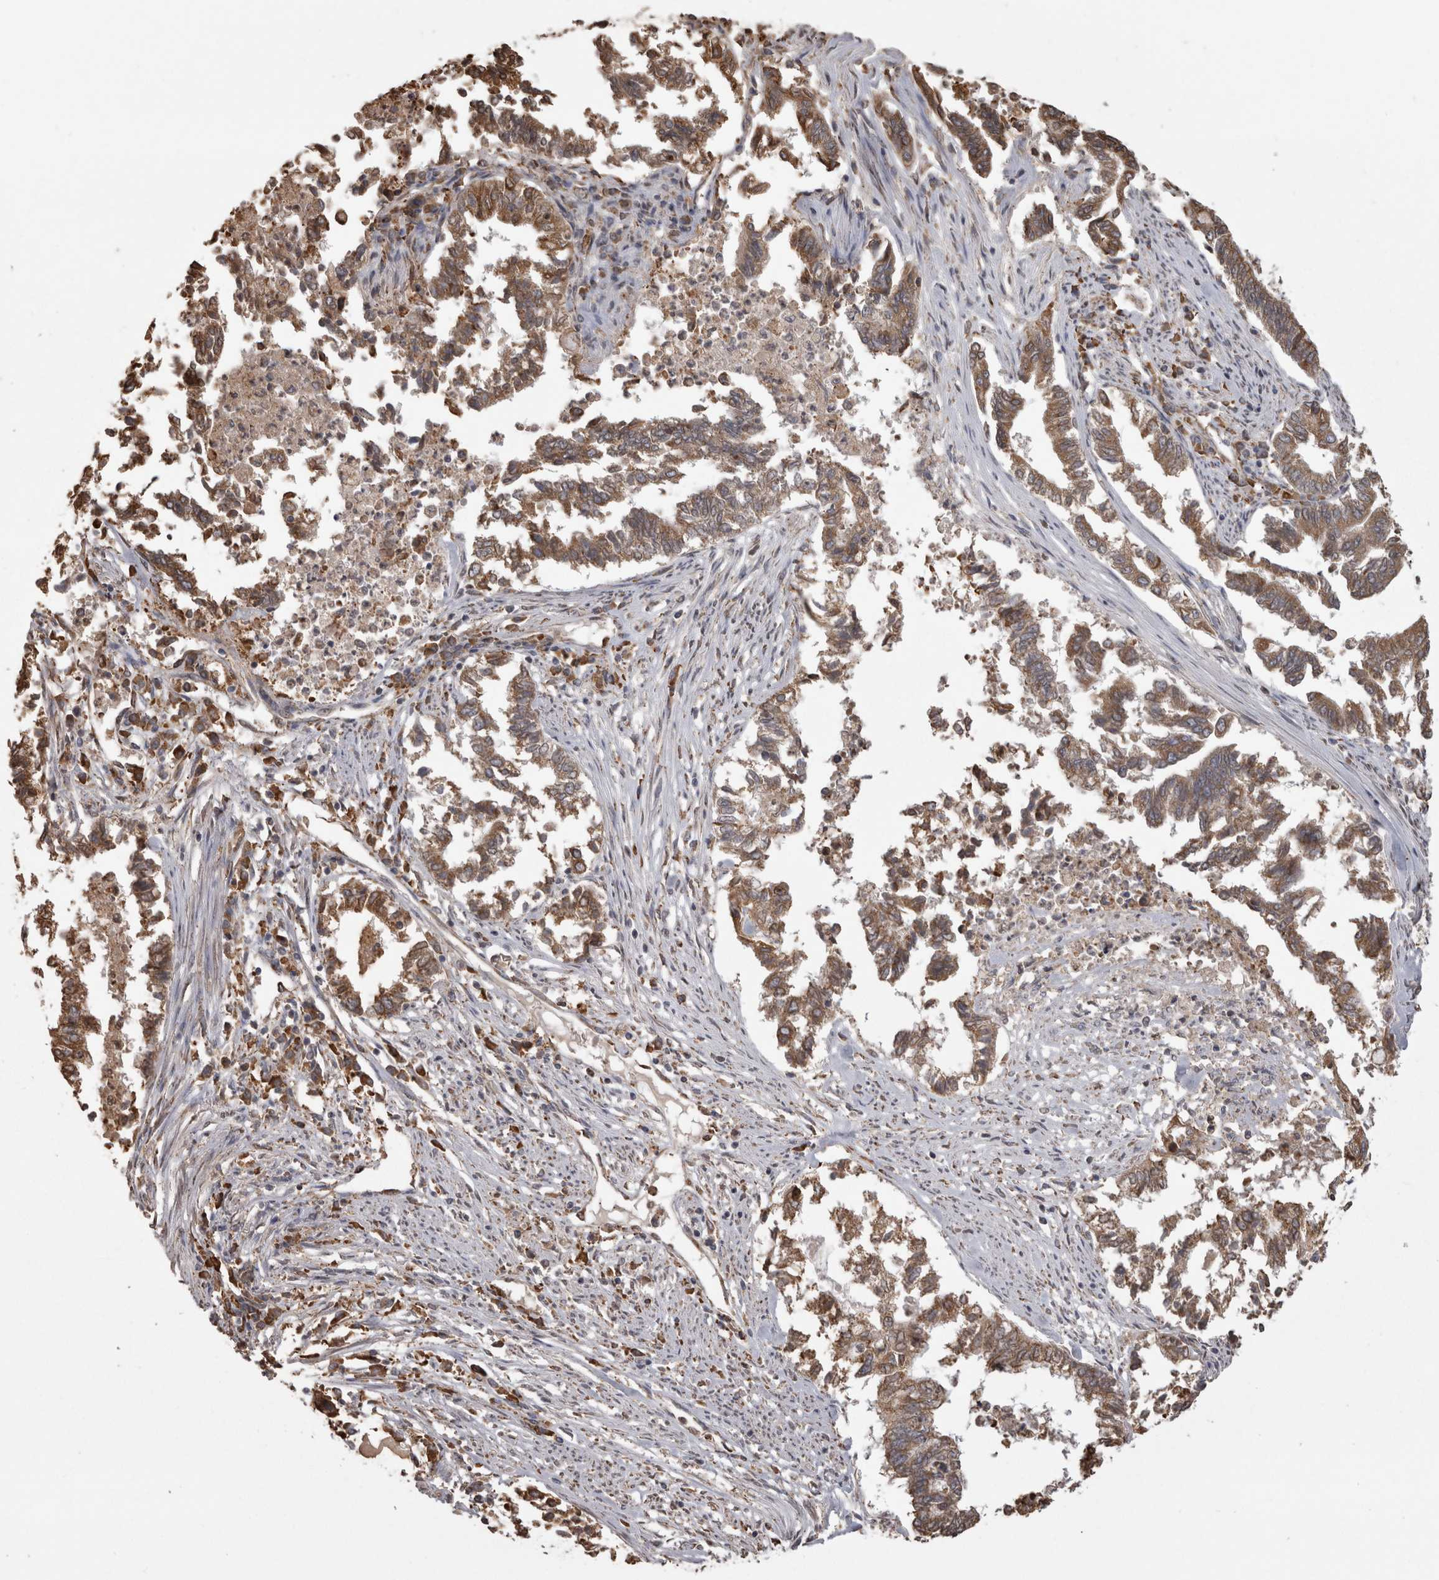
{"staining": {"intensity": "moderate", "quantity": ">75%", "location": "cytoplasmic/membranous"}, "tissue": "endometrial cancer", "cell_type": "Tumor cells", "image_type": "cancer", "snomed": [{"axis": "morphology", "description": "Necrosis, NOS"}, {"axis": "morphology", "description": "Adenocarcinoma, NOS"}, {"axis": "topography", "description": "Endometrium"}], "caption": "The photomicrograph exhibits staining of endometrial cancer (adenocarcinoma), revealing moderate cytoplasmic/membranous protein staining (brown color) within tumor cells.", "gene": "PON2", "patient": {"sex": "female", "age": 79}}